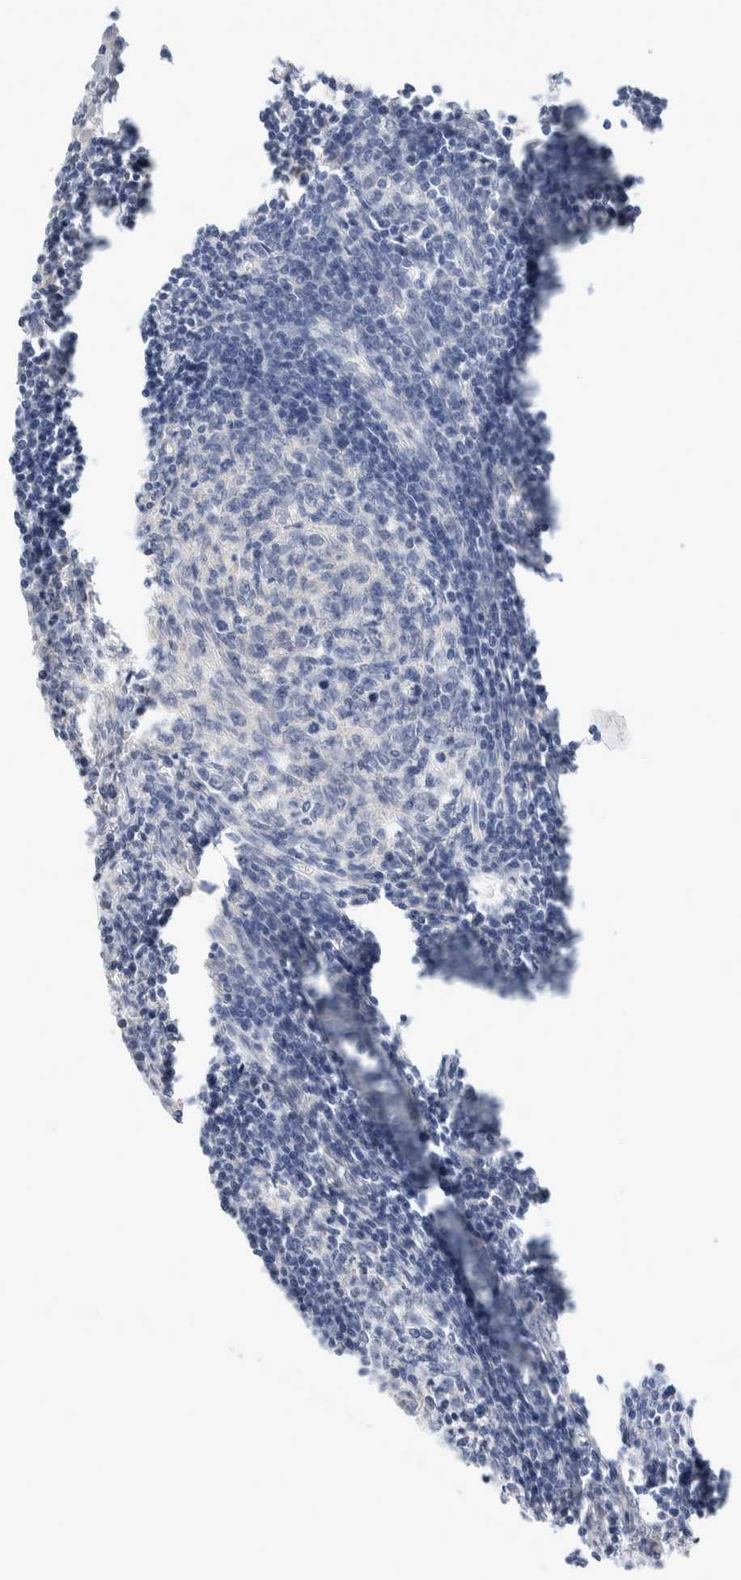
{"staining": {"intensity": "negative", "quantity": "none", "location": "none"}, "tissue": "lymph node", "cell_type": "Germinal center cells", "image_type": "normal", "snomed": [{"axis": "morphology", "description": "Normal tissue, NOS"}, {"axis": "morphology", "description": "Malignant melanoma, Metastatic site"}, {"axis": "topography", "description": "Lymph node"}], "caption": "This is an IHC photomicrograph of normal lymph node. There is no staining in germinal center cells.", "gene": "SPATA20", "patient": {"sex": "male", "age": 41}}